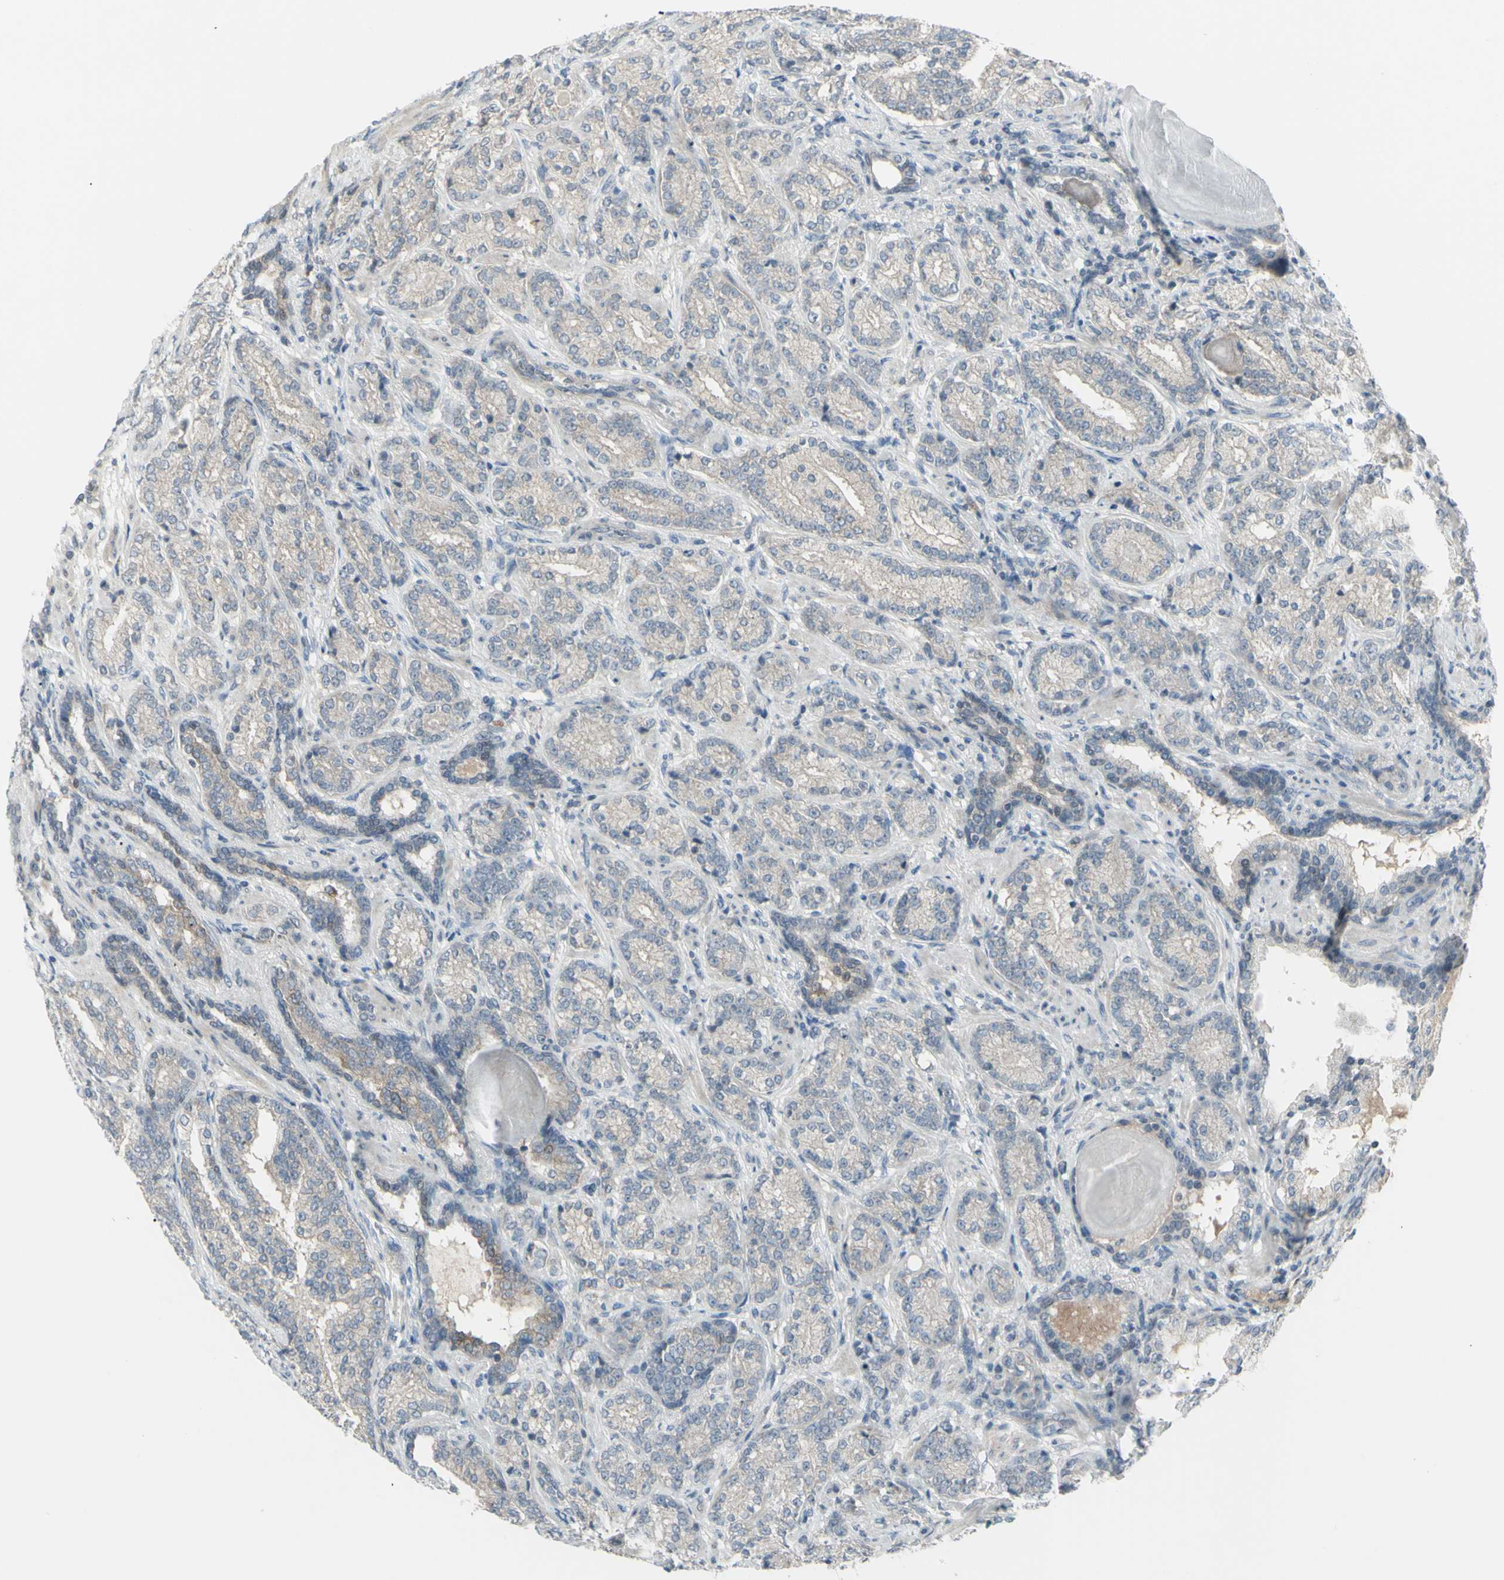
{"staining": {"intensity": "weak", "quantity": ">75%", "location": "cytoplasmic/membranous"}, "tissue": "prostate cancer", "cell_type": "Tumor cells", "image_type": "cancer", "snomed": [{"axis": "morphology", "description": "Adenocarcinoma, High grade"}, {"axis": "topography", "description": "Prostate"}], "caption": "The histopathology image exhibits staining of prostate high-grade adenocarcinoma, revealing weak cytoplasmic/membranous protein staining (brown color) within tumor cells.", "gene": "SH3GL2", "patient": {"sex": "male", "age": 61}}